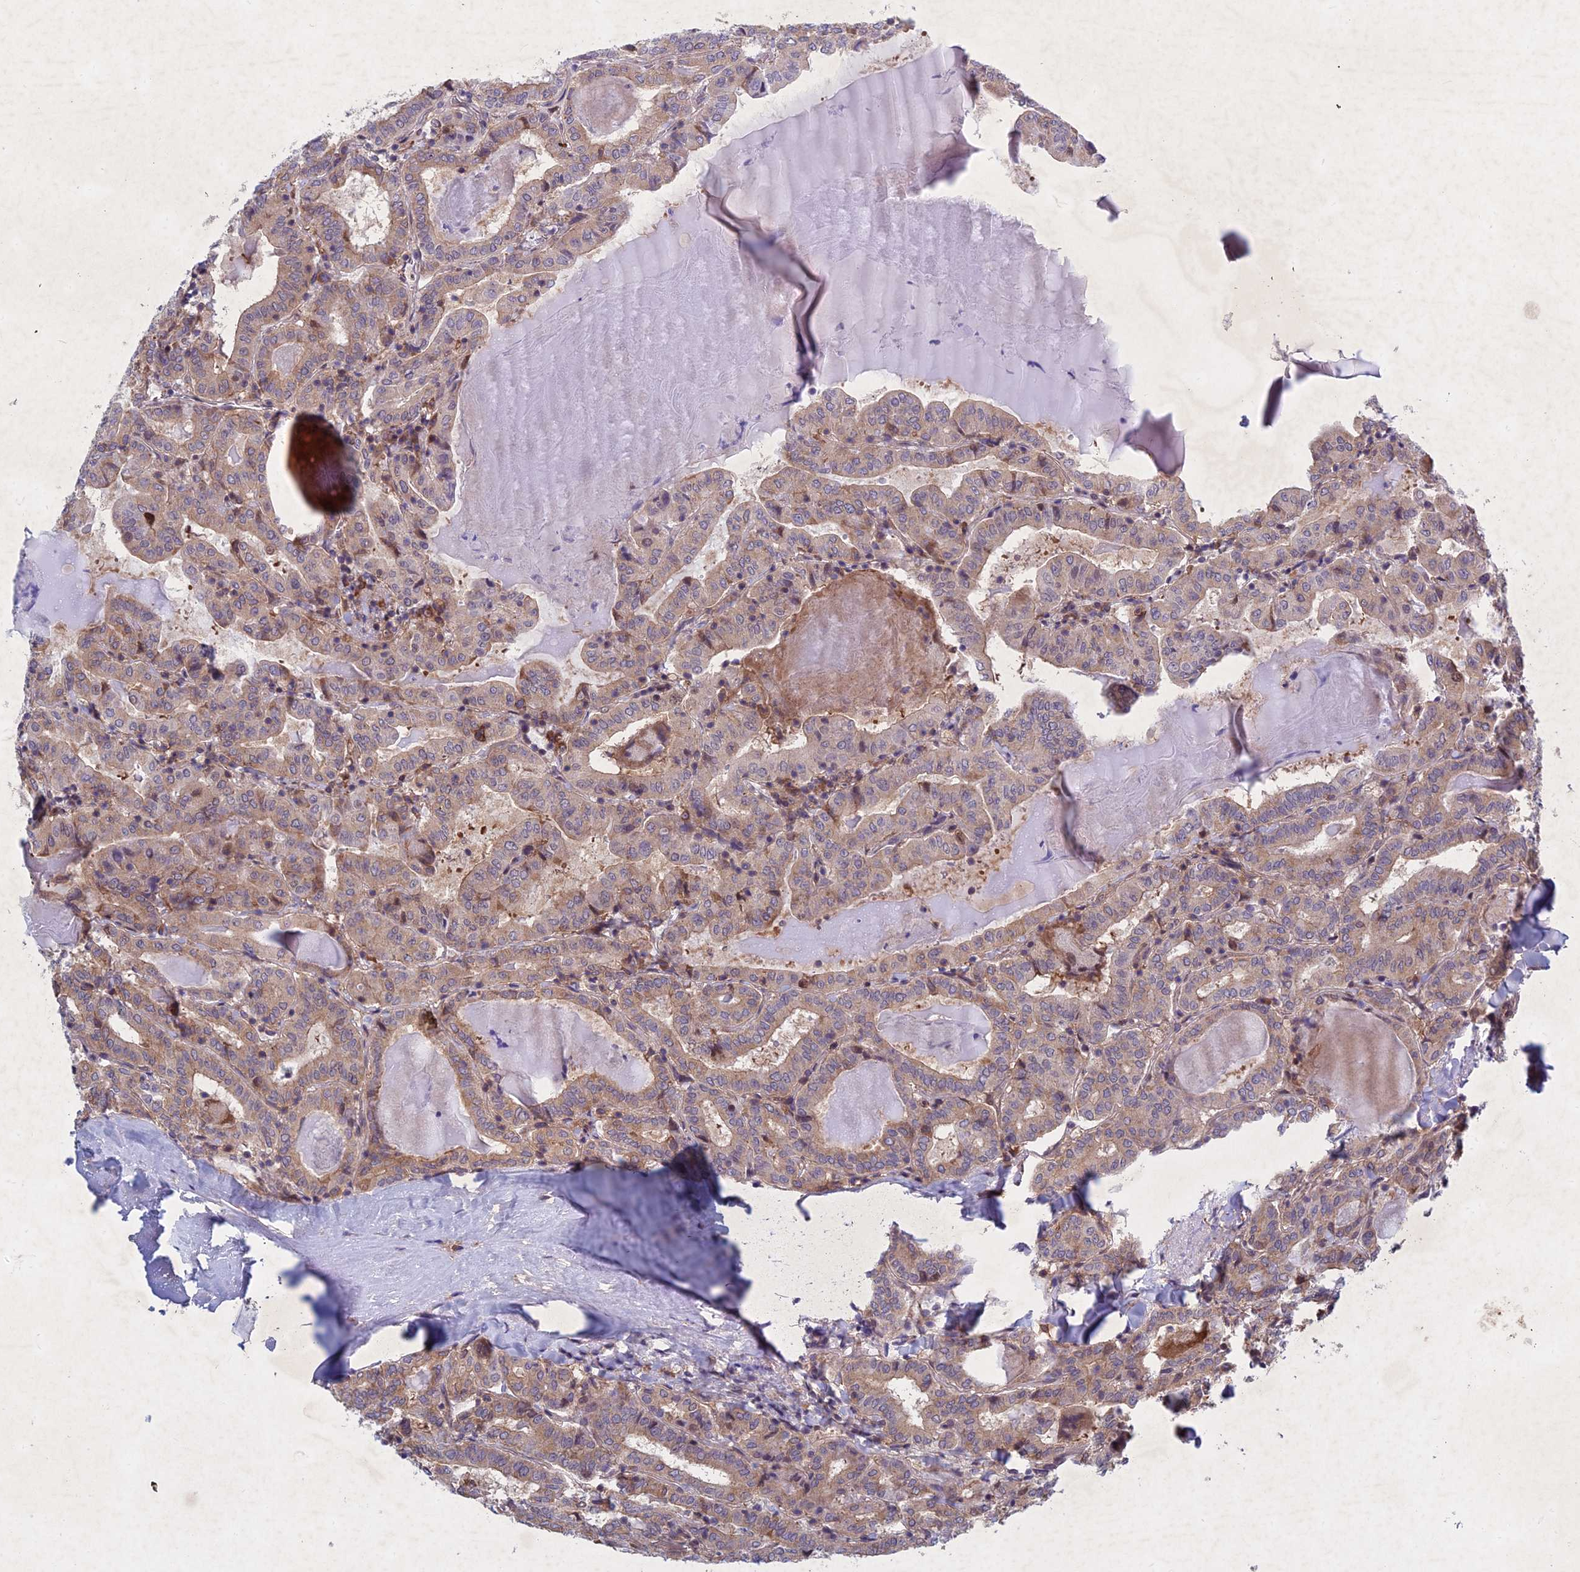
{"staining": {"intensity": "weak", "quantity": "25%-75%", "location": "cytoplasmic/membranous"}, "tissue": "thyroid cancer", "cell_type": "Tumor cells", "image_type": "cancer", "snomed": [{"axis": "morphology", "description": "Papillary adenocarcinoma, NOS"}, {"axis": "topography", "description": "Thyroid gland"}], "caption": "A micrograph showing weak cytoplasmic/membranous staining in about 25%-75% of tumor cells in thyroid cancer (papillary adenocarcinoma), as visualized by brown immunohistochemical staining.", "gene": "PTHLH", "patient": {"sex": "female", "age": 72}}